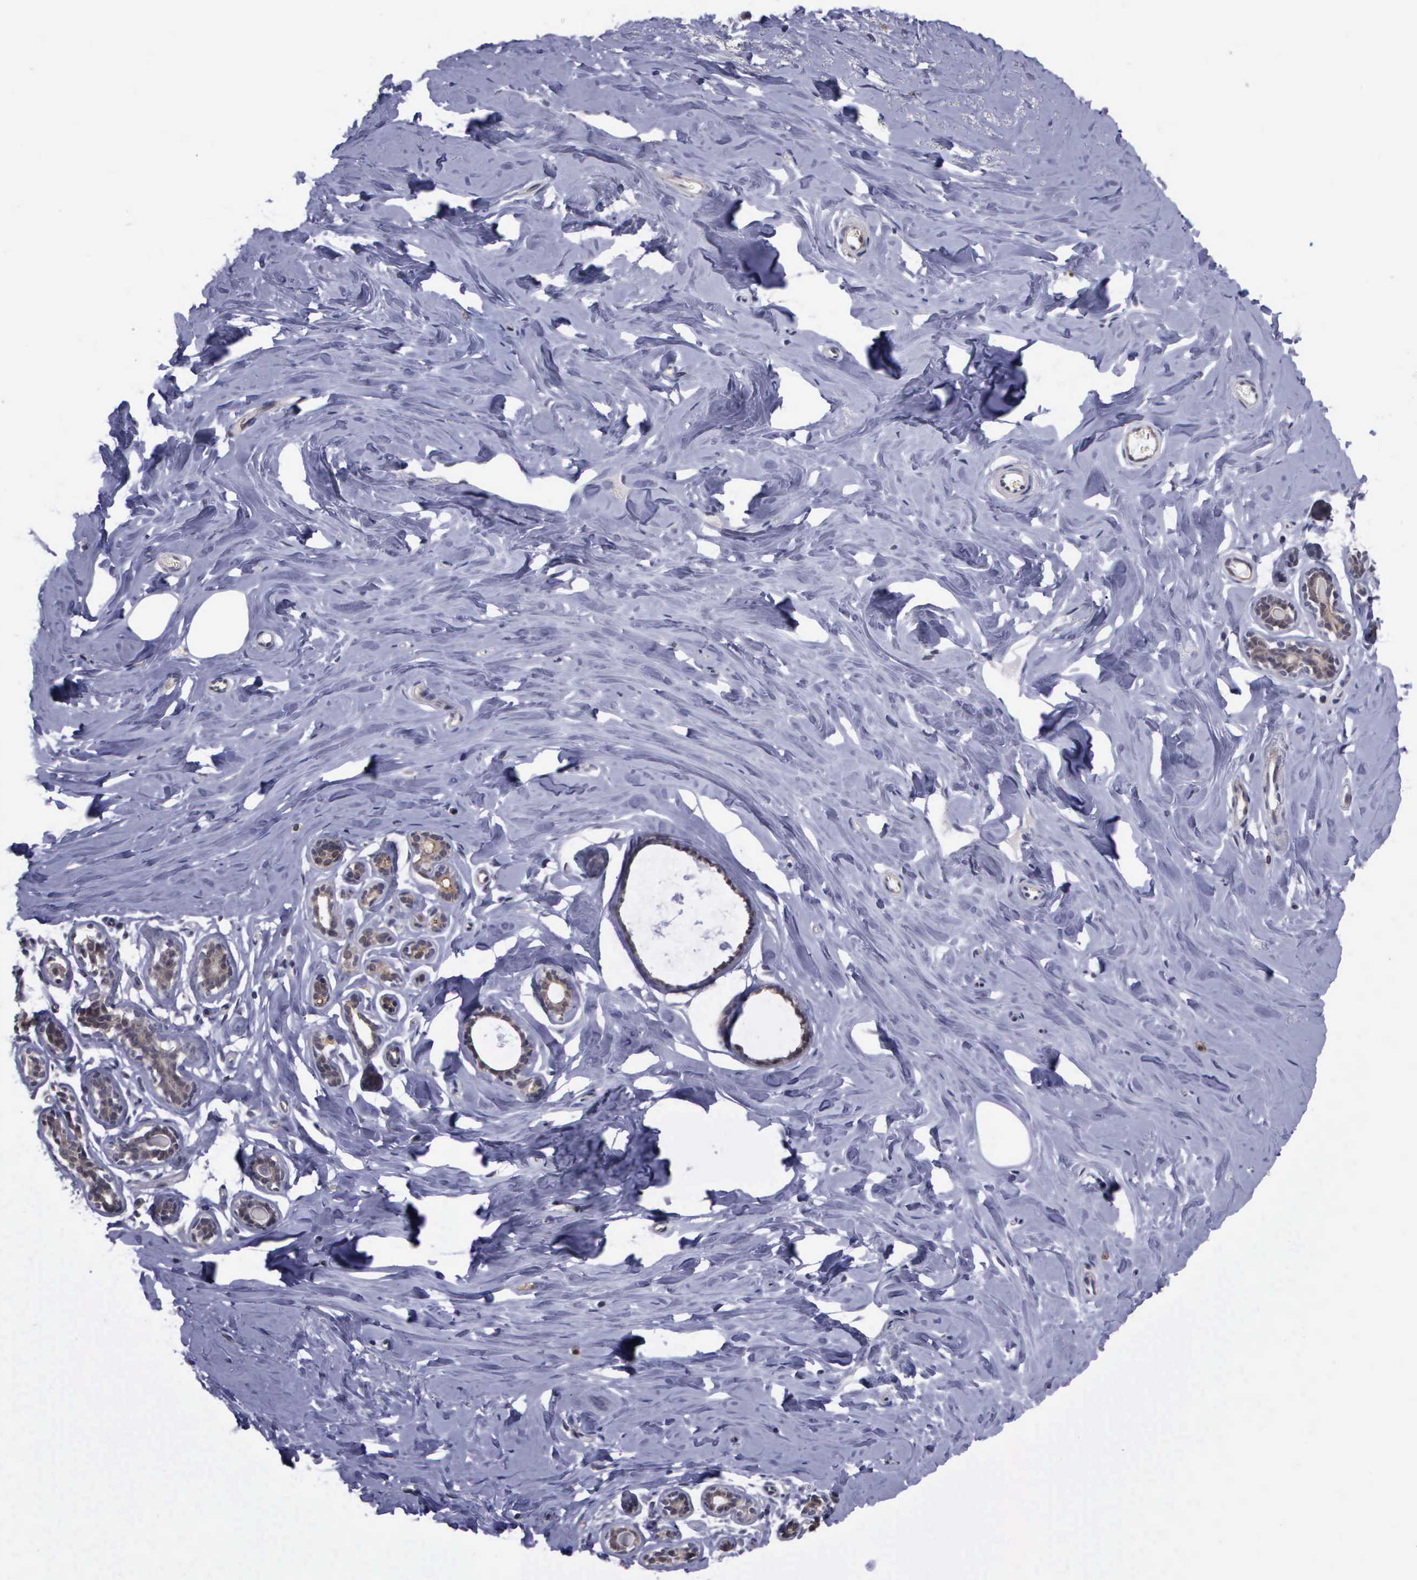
{"staining": {"intensity": "weak", "quantity": "25%-75%", "location": "cytoplasmic/membranous"}, "tissue": "breast", "cell_type": "Adipocytes", "image_type": "normal", "snomed": [{"axis": "morphology", "description": "Normal tissue, NOS"}, {"axis": "topography", "description": "Breast"}], "caption": "Adipocytes exhibit weak cytoplasmic/membranous staining in approximately 25%-75% of cells in benign breast.", "gene": "MAP3K9", "patient": {"sex": "female", "age": 45}}